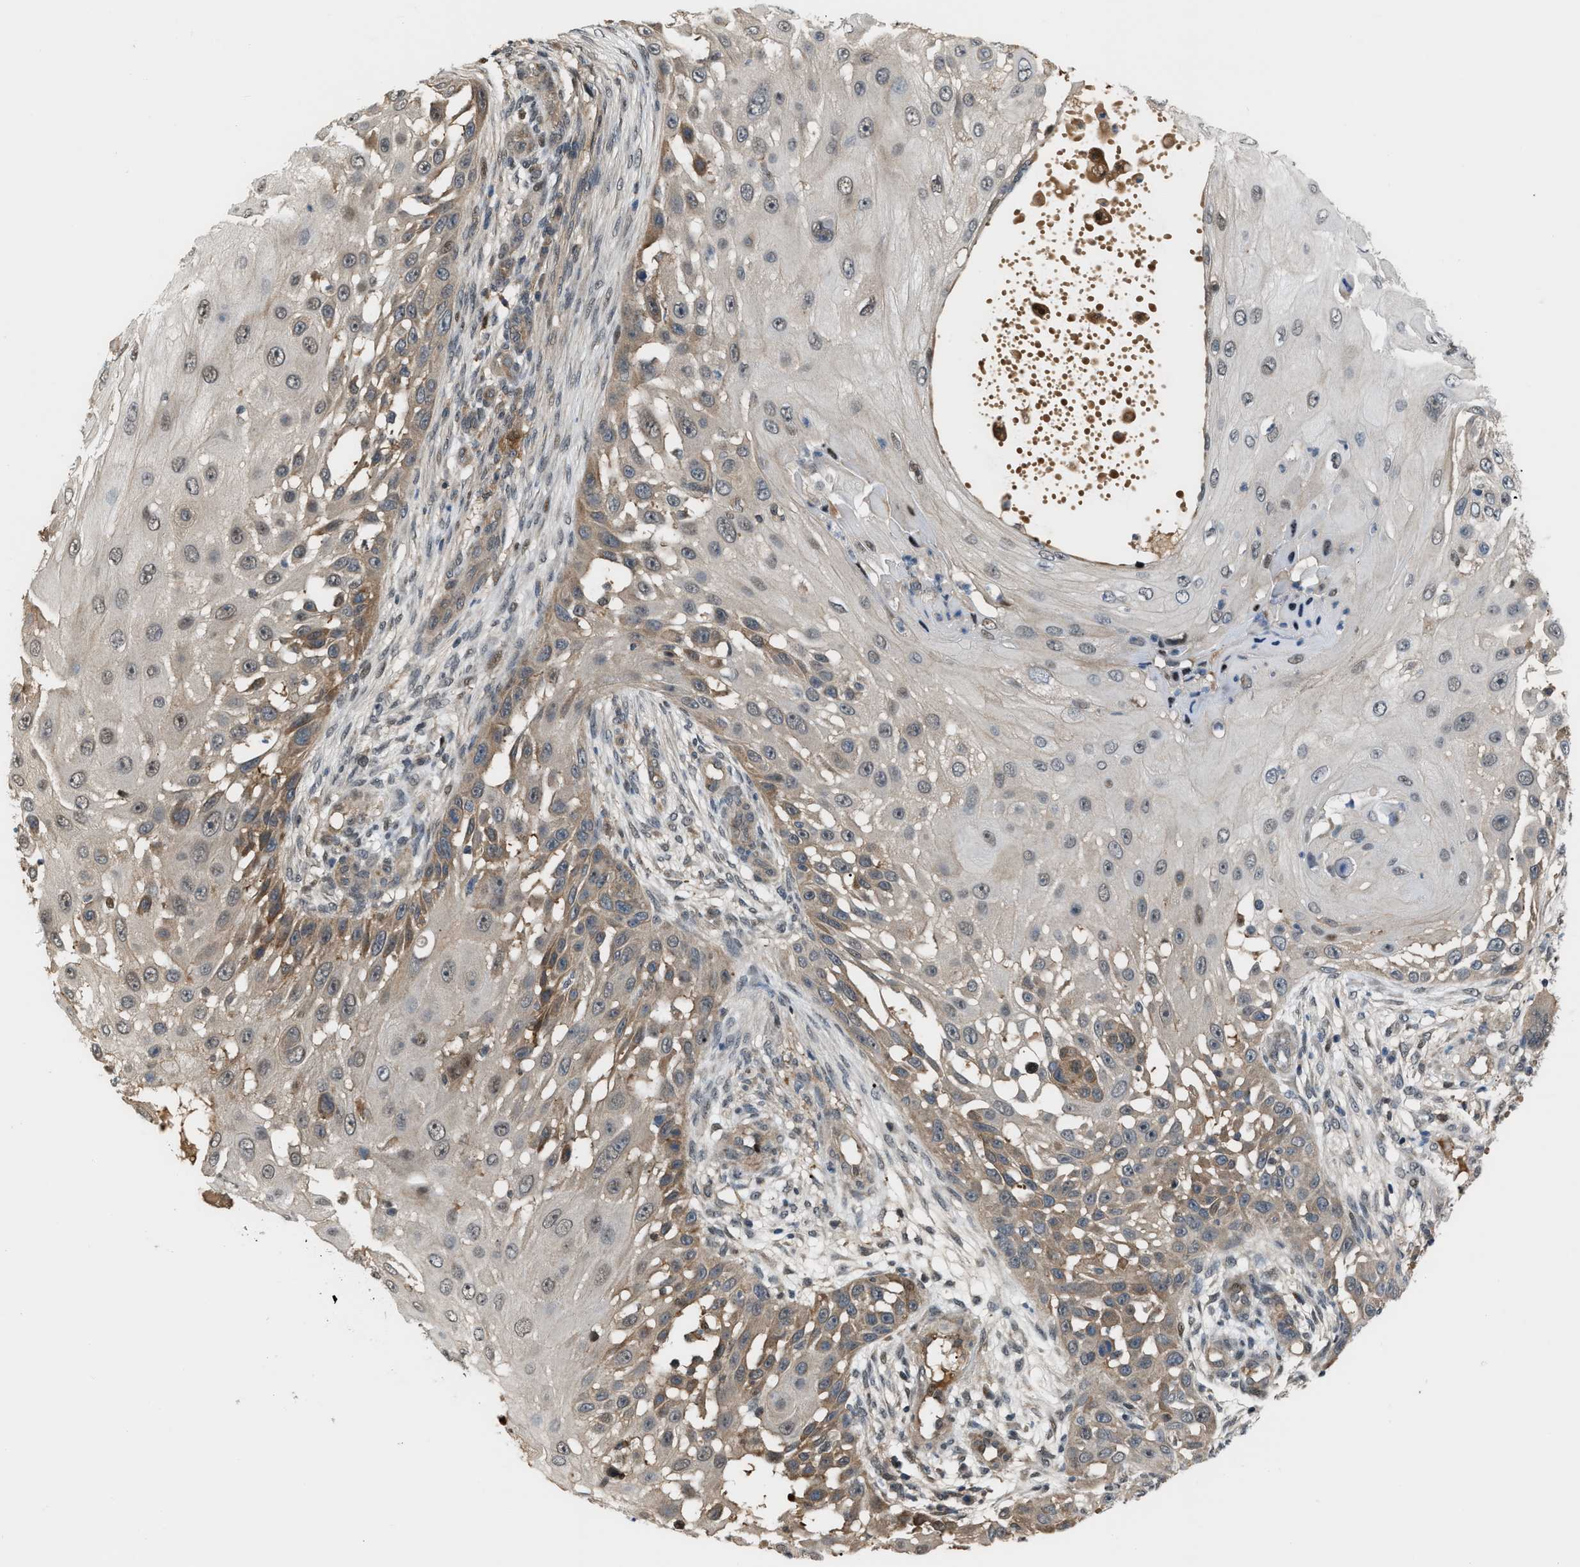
{"staining": {"intensity": "weak", "quantity": "25%-75%", "location": "cytoplasmic/membranous,nuclear"}, "tissue": "skin cancer", "cell_type": "Tumor cells", "image_type": "cancer", "snomed": [{"axis": "morphology", "description": "Squamous cell carcinoma, NOS"}, {"axis": "topography", "description": "Skin"}], "caption": "Skin cancer (squamous cell carcinoma) stained with IHC displays weak cytoplasmic/membranous and nuclear positivity in approximately 25%-75% of tumor cells.", "gene": "RFFL", "patient": {"sex": "female", "age": 44}}